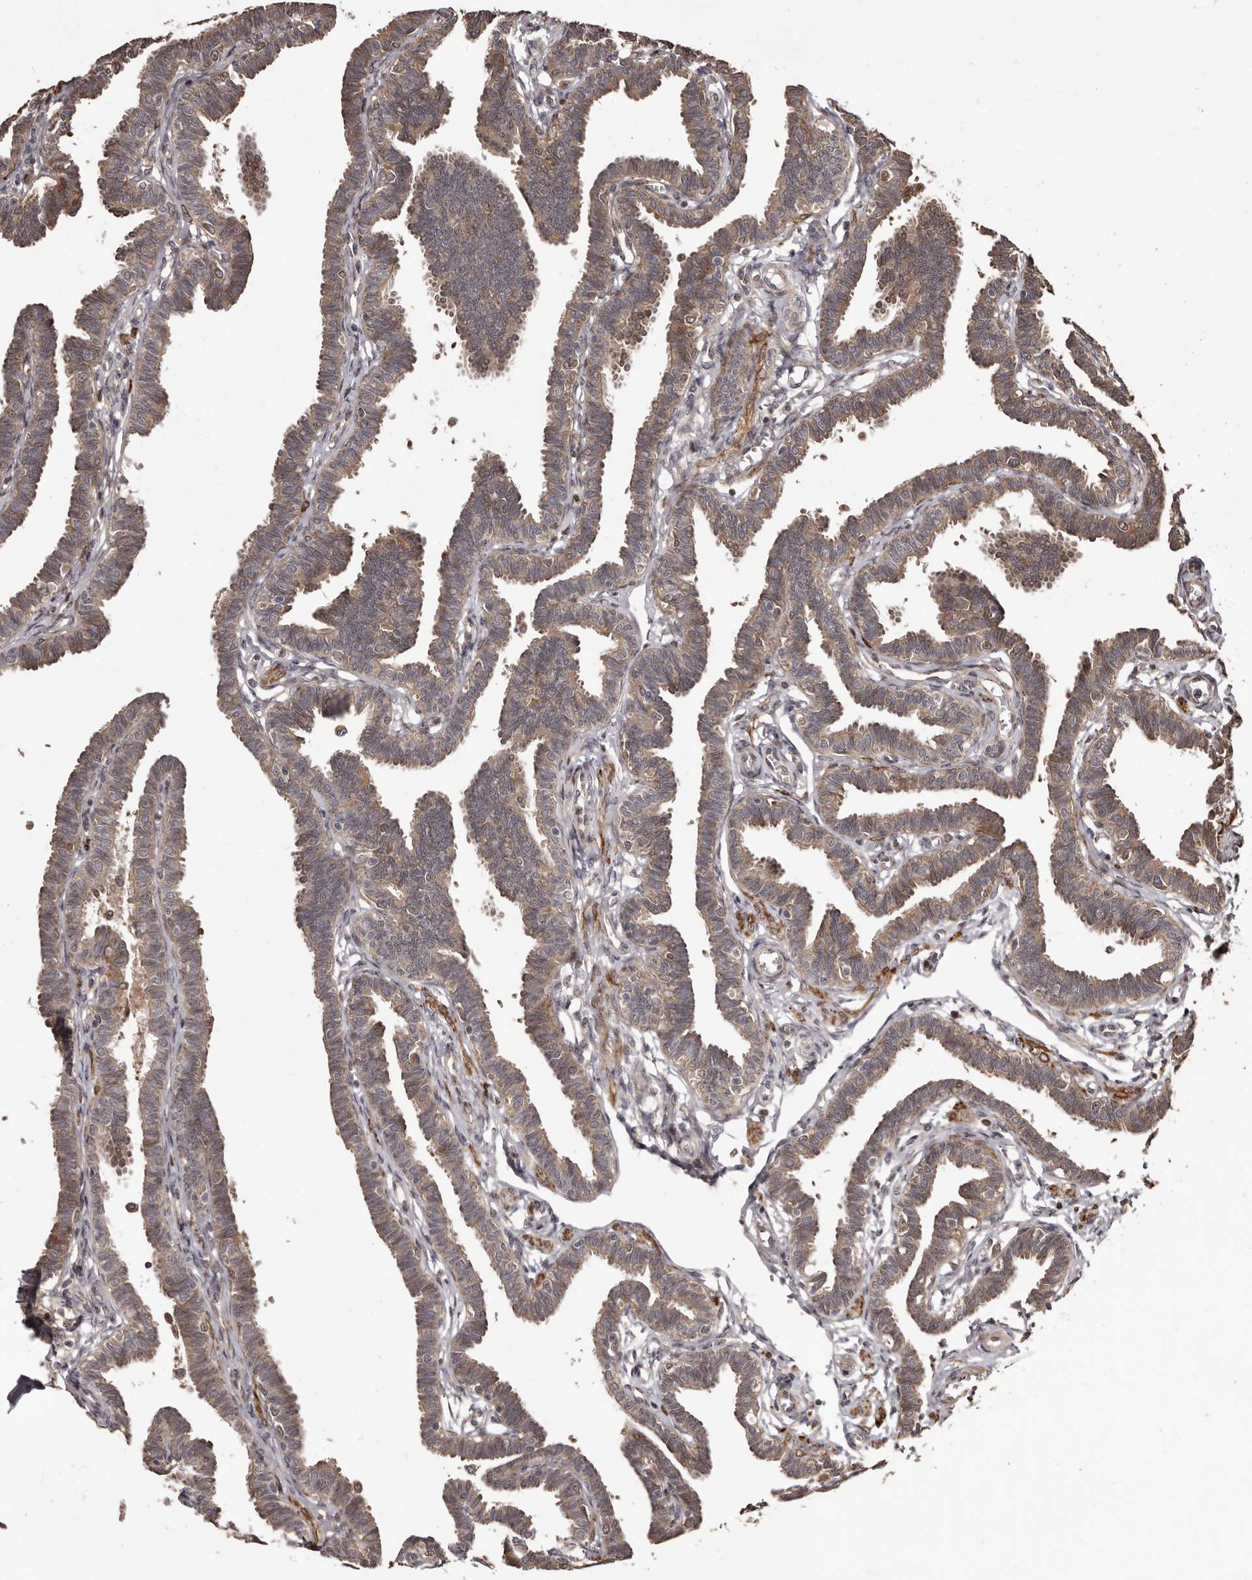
{"staining": {"intensity": "moderate", "quantity": ">75%", "location": "cytoplasmic/membranous"}, "tissue": "fallopian tube", "cell_type": "Glandular cells", "image_type": "normal", "snomed": [{"axis": "morphology", "description": "Normal tissue, NOS"}, {"axis": "topography", "description": "Fallopian tube"}, {"axis": "topography", "description": "Ovary"}], "caption": "Glandular cells show medium levels of moderate cytoplasmic/membranous positivity in approximately >75% of cells in normal human fallopian tube.", "gene": "ZCCHC7", "patient": {"sex": "female", "age": 23}}